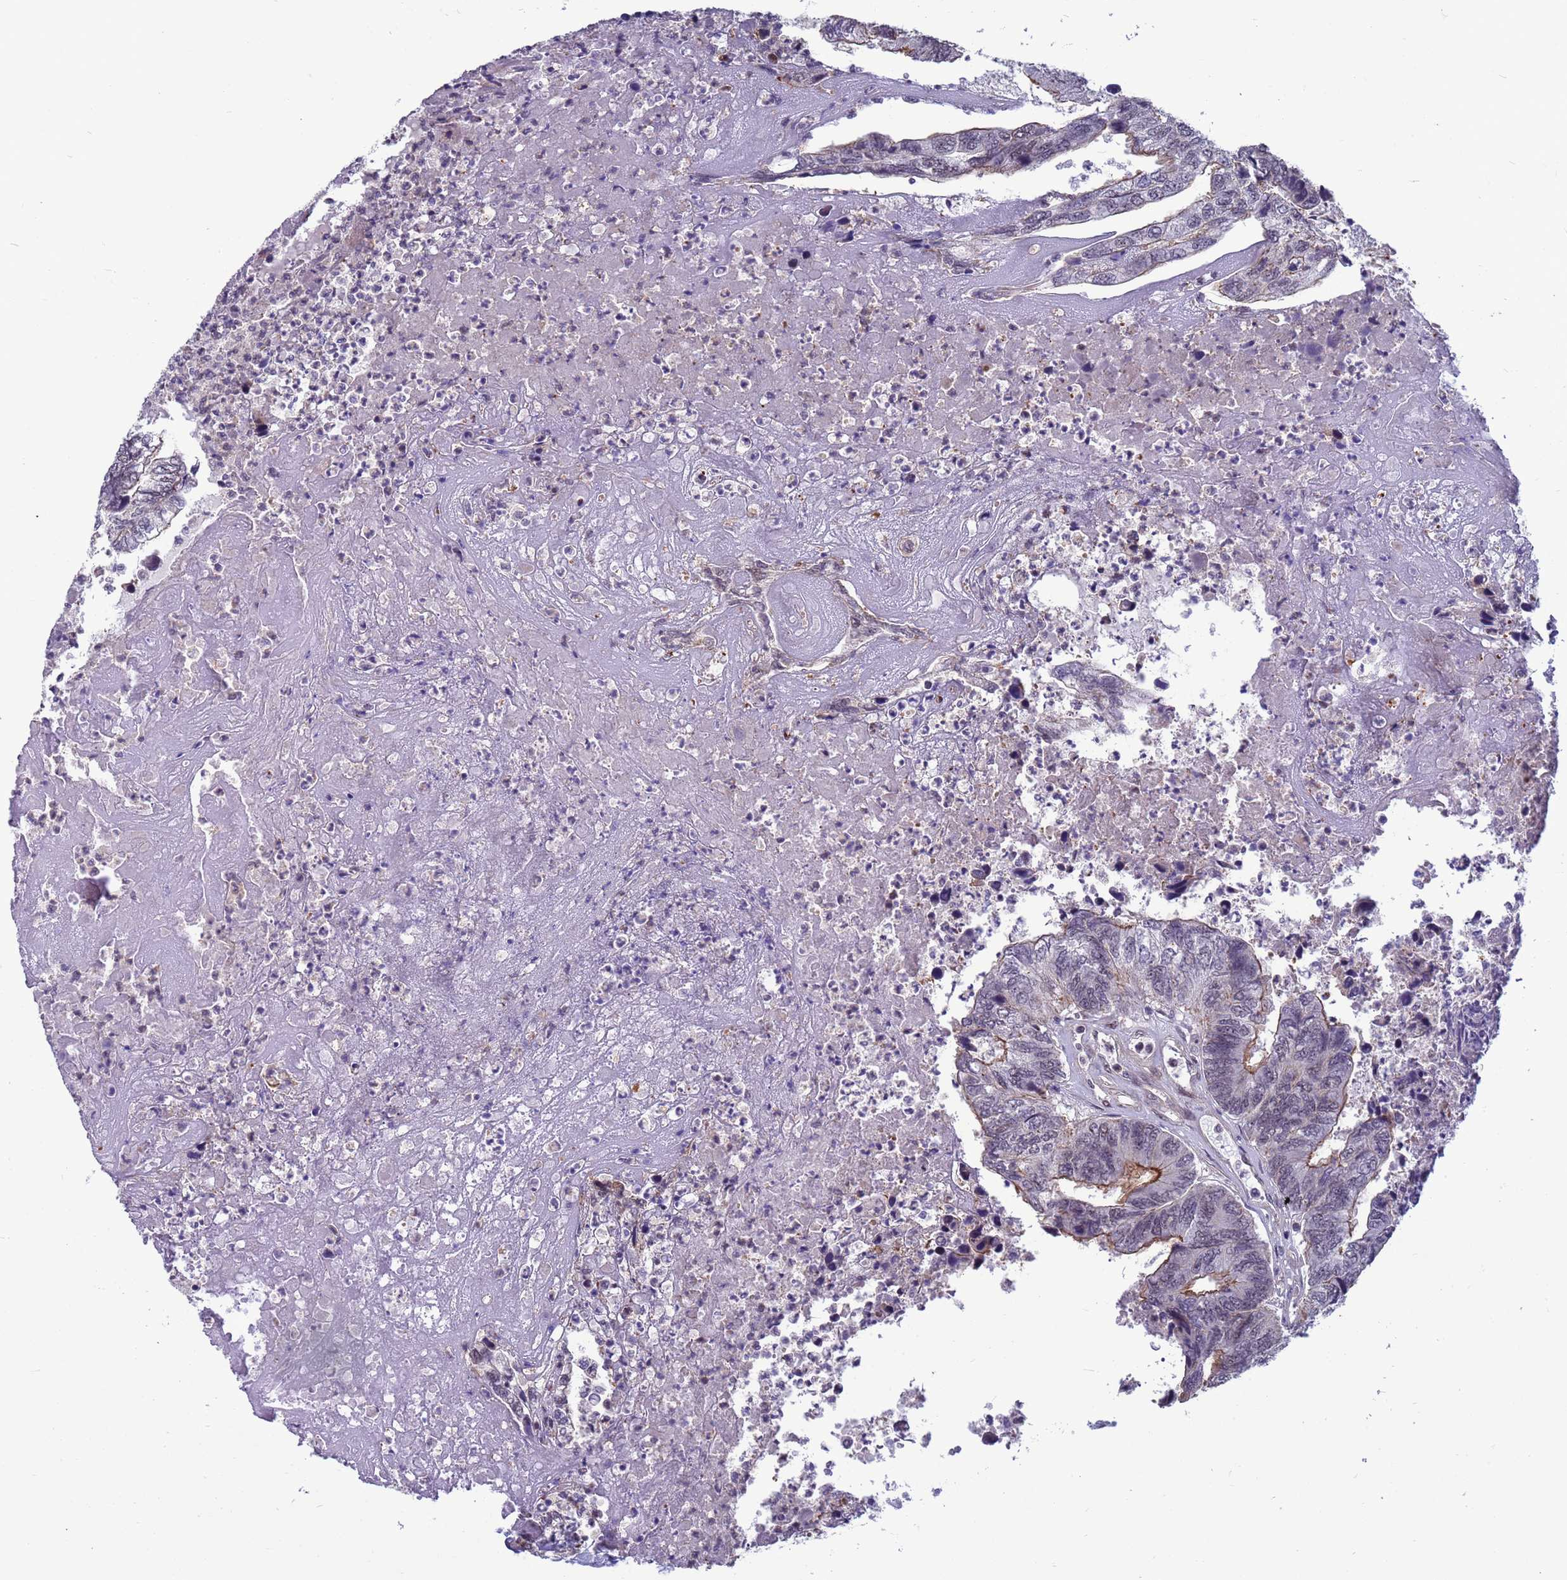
{"staining": {"intensity": "moderate", "quantity": "25%-75%", "location": "cytoplasmic/membranous,nuclear"}, "tissue": "colorectal cancer", "cell_type": "Tumor cells", "image_type": "cancer", "snomed": [{"axis": "morphology", "description": "Adenocarcinoma, NOS"}, {"axis": "topography", "description": "Colon"}], "caption": "Colorectal cancer was stained to show a protein in brown. There is medium levels of moderate cytoplasmic/membranous and nuclear positivity in about 25%-75% of tumor cells.", "gene": "NSL1", "patient": {"sex": "female", "age": 67}}